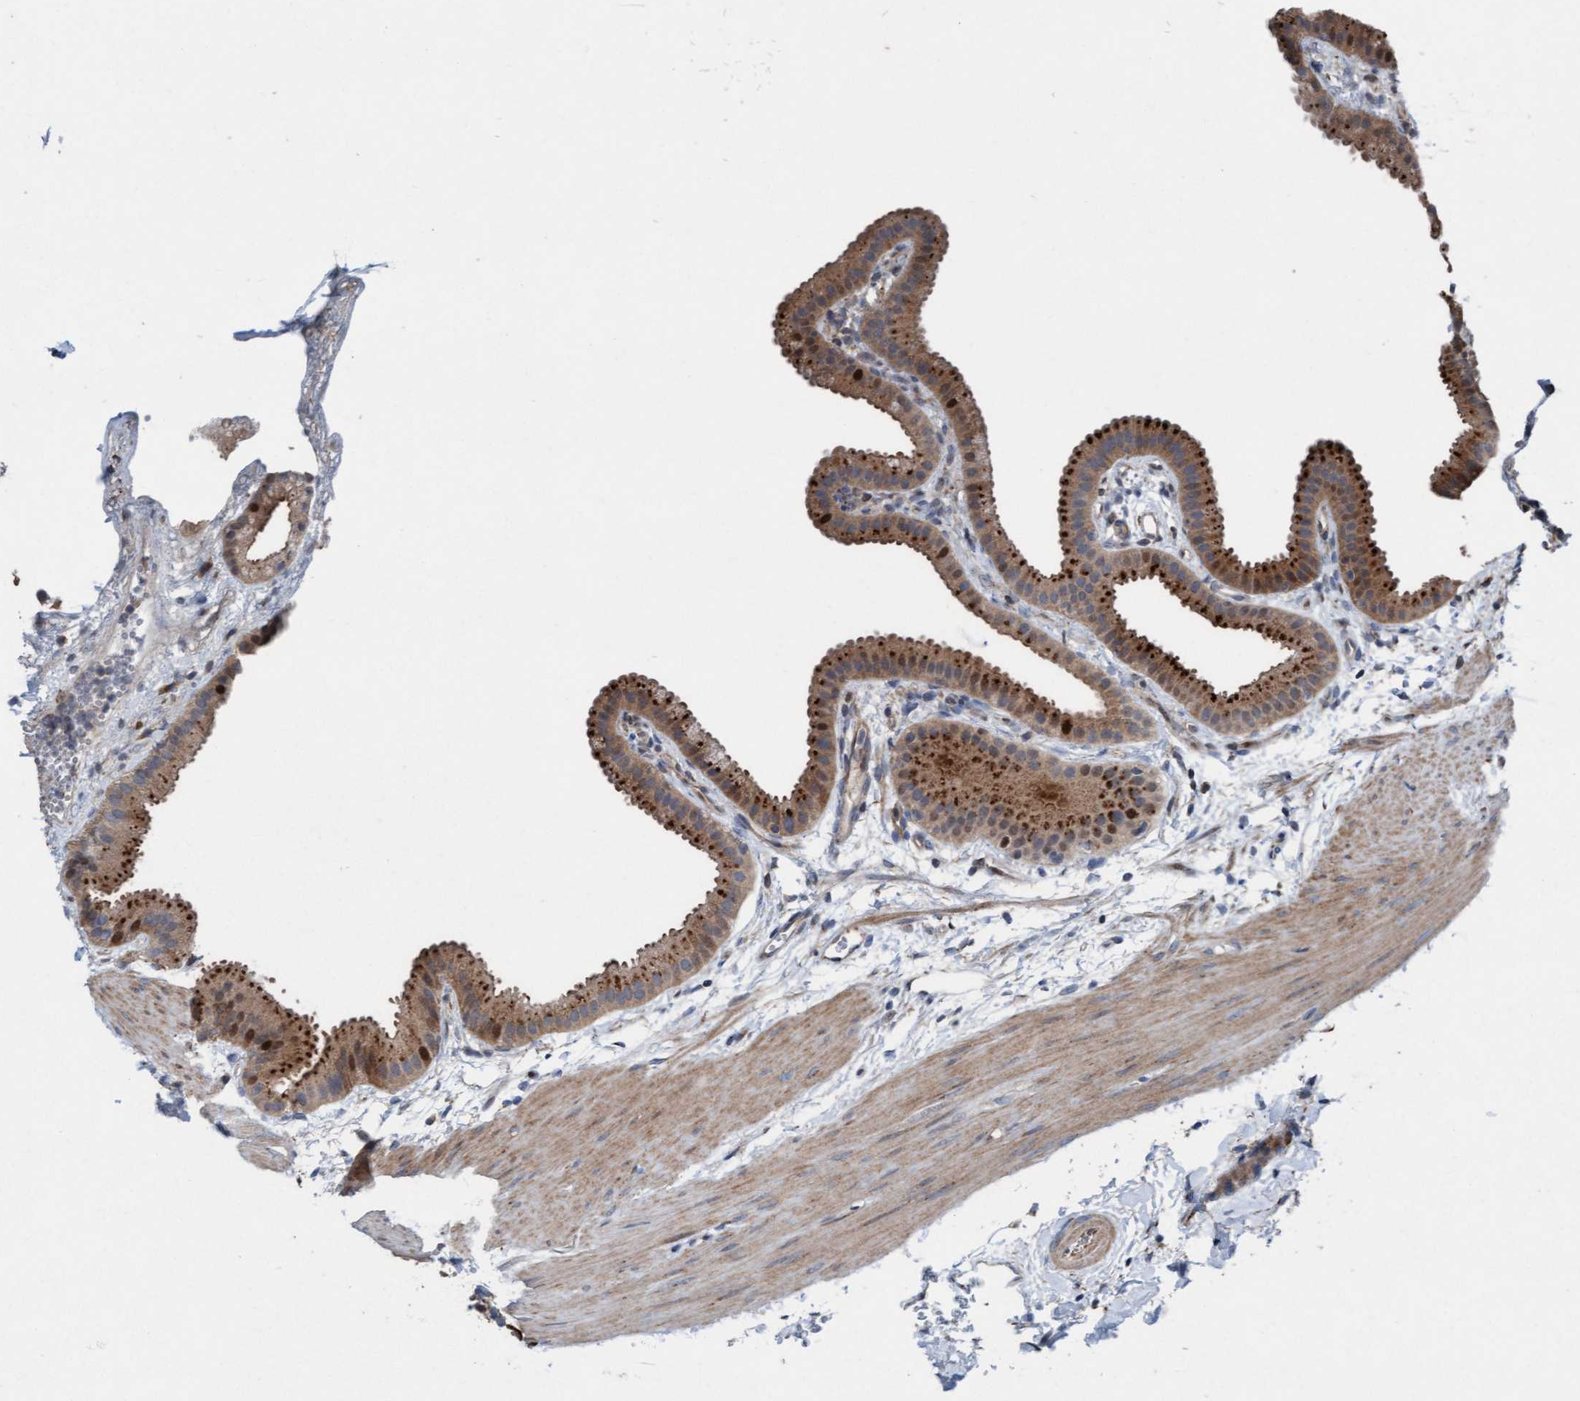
{"staining": {"intensity": "moderate", "quantity": ">75%", "location": "cytoplasmic/membranous"}, "tissue": "gallbladder", "cell_type": "Glandular cells", "image_type": "normal", "snomed": [{"axis": "morphology", "description": "Normal tissue, NOS"}, {"axis": "topography", "description": "Gallbladder"}], "caption": "Brown immunohistochemical staining in unremarkable gallbladder exhibits moderate cytoplasmic/membranous expression in about >75% of glandular cells.", "gene": "KLHL26", "patient": {"sex": "female", "age": 64}}